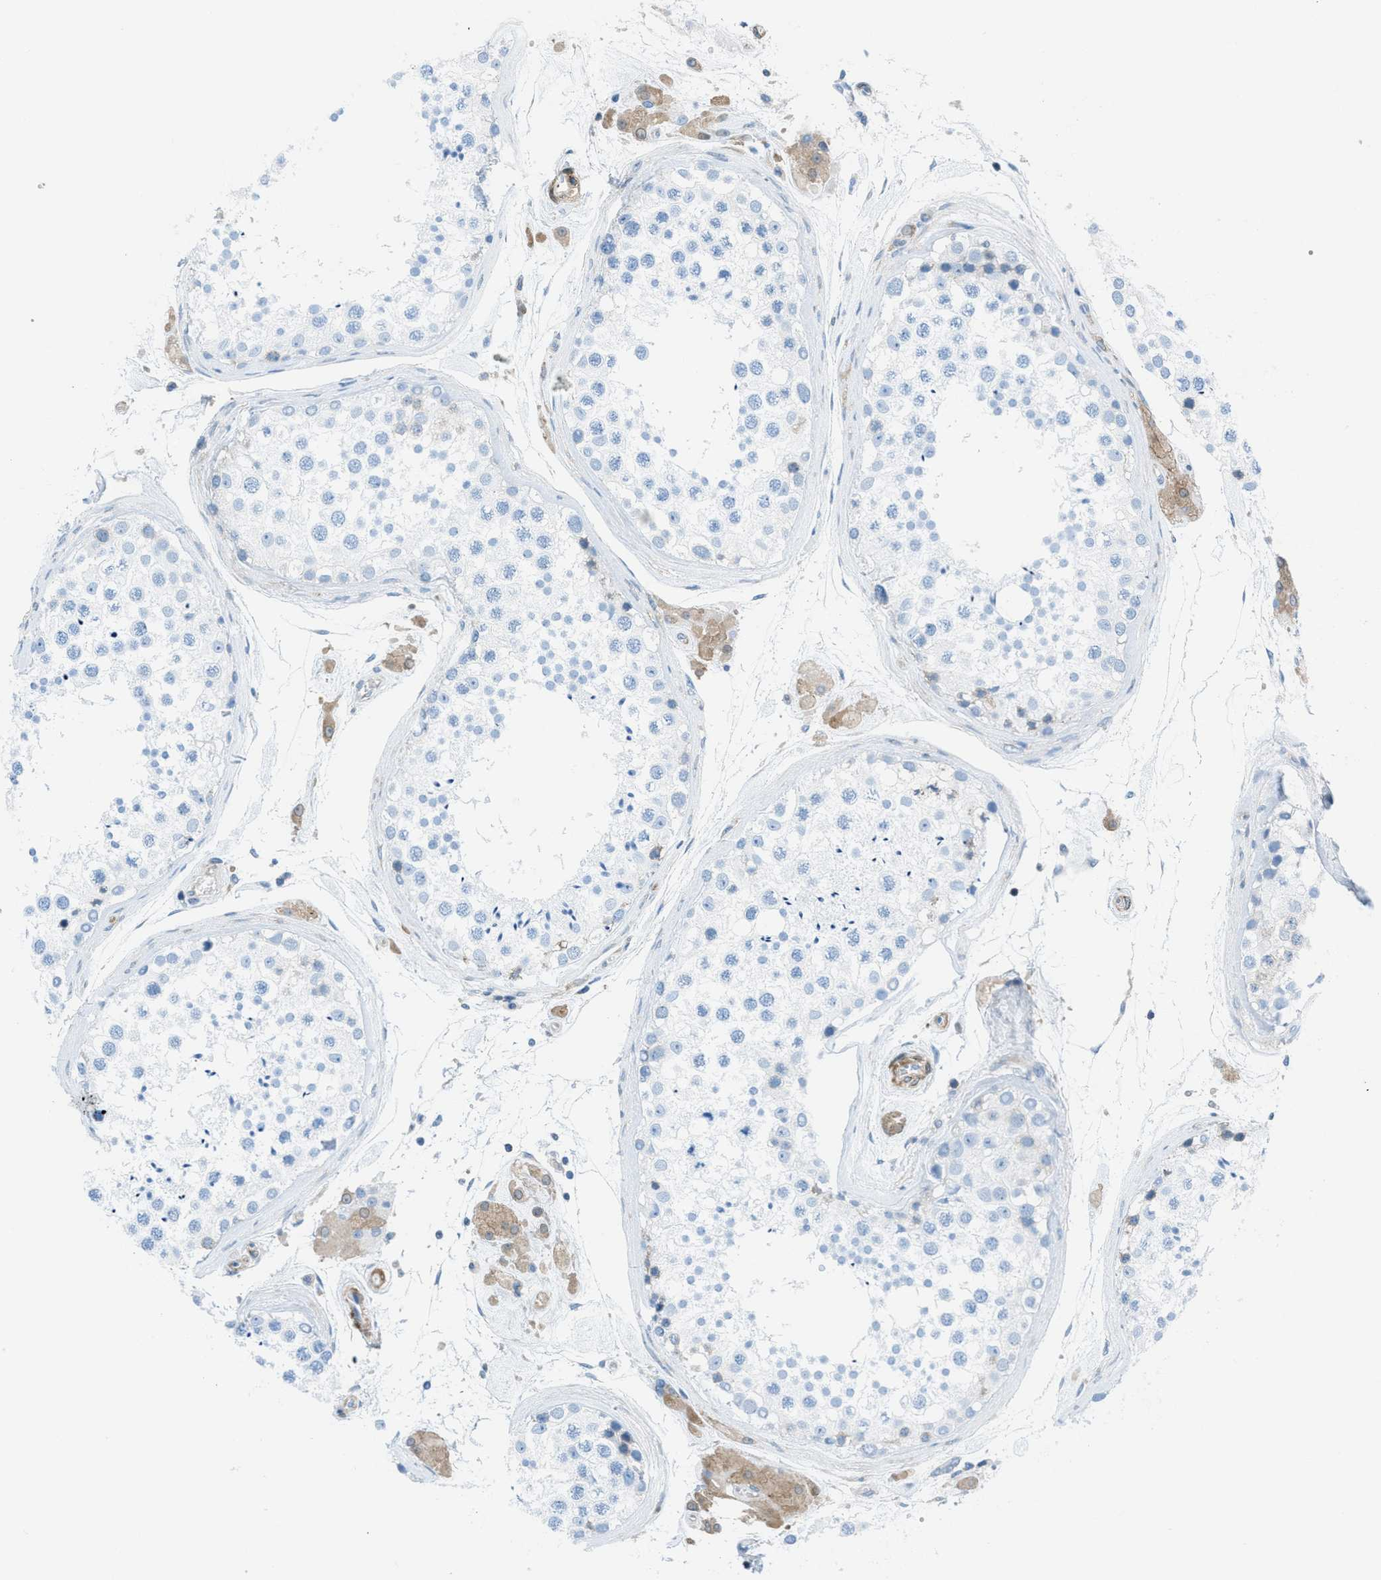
{"staining": {"intensity": "negative", "quantity": "none", "location": "none"}, "tissue": "testis", "cell_type": "Cells in seminiferous ducts", "image_type": "normal", "snomed": [{"axis": "morphology", "description": "Normal tissue, NOS"}, {"axis": "topography", "description": "Testis"}], "caption": "DAB immunohistochemical staining of benign testis shows no significant expression in cells in seminiferous ducts.", "gene": "MAPRE2", "patient": {"sex": "male", "age": 46}}